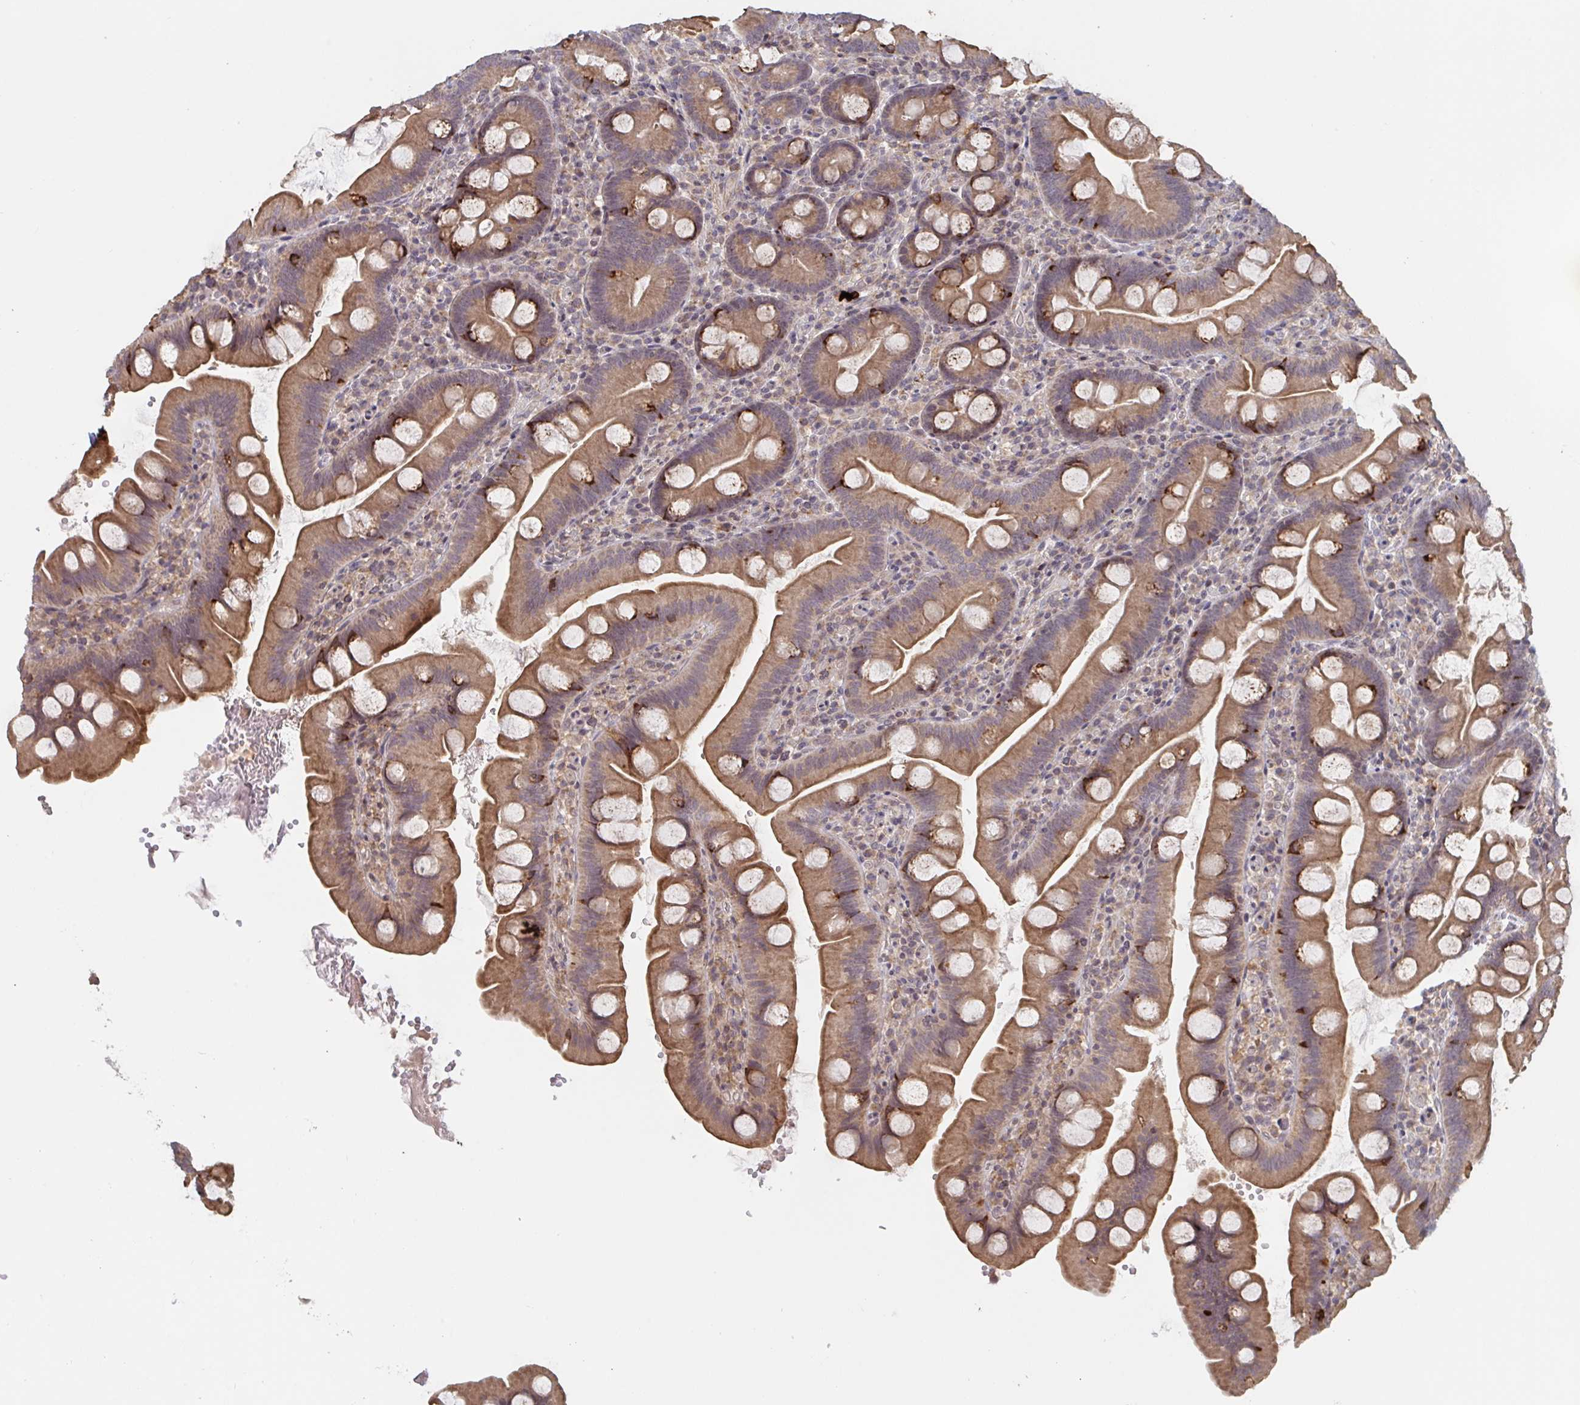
{"staining": {"intensity": "strong", "quantity": "25%-75%", "location": "cytoplasmic/membranous"}, "tissue": "small intestine", "cell_type": "Glandular cells", "image_type": "normal", "snomed": [{"axis": "morphology", "description": "Normal tissue, NOS"}, {"axis": "topography", "description": "Small intestine"}], "caption": "Protein staining shows strong cytoplasmic/membranous expression in about 25%-75% of glandular cells in unremarkable small intestine.", "gene": "DCST1", "patient": {"sex": "female", "age": 68}}